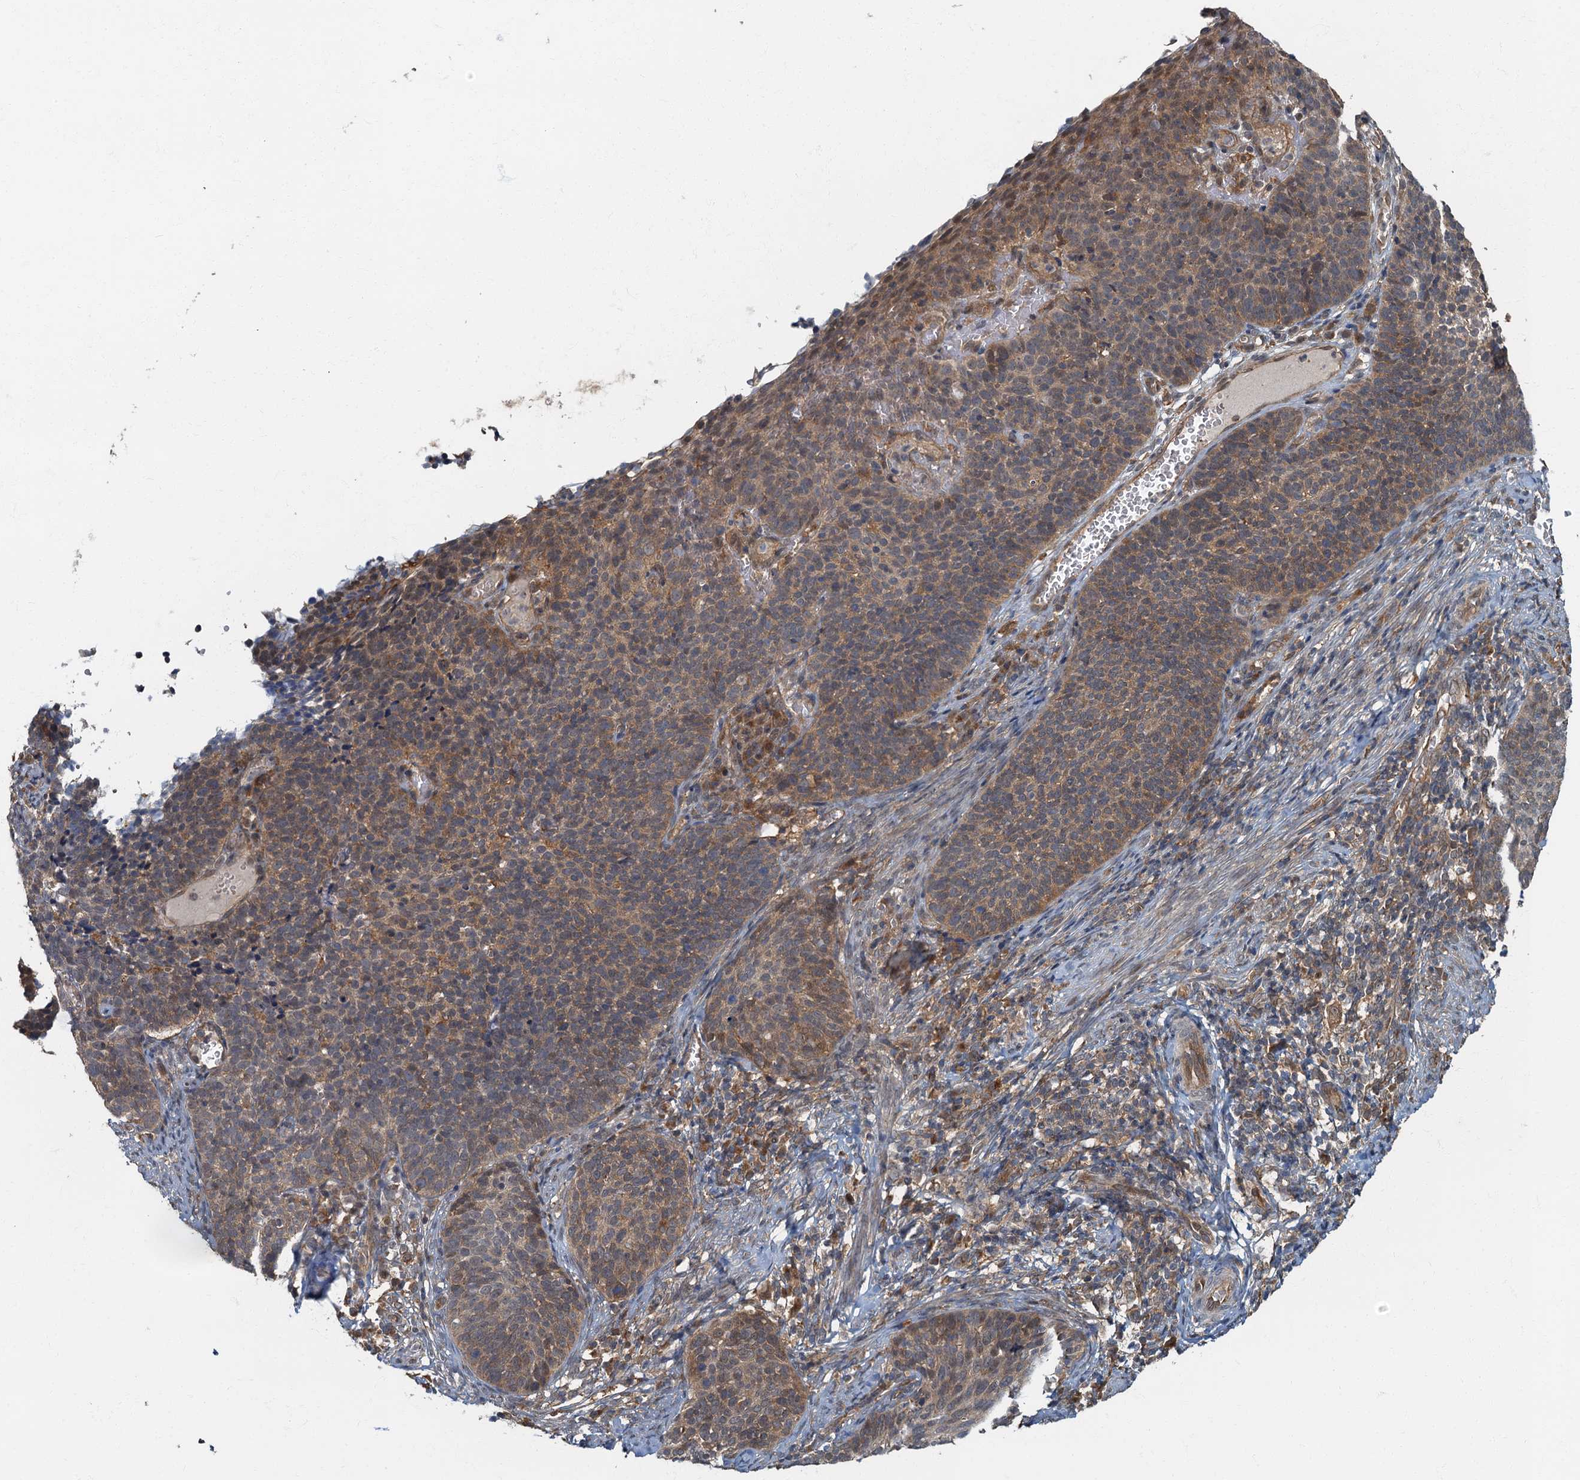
{"staining": {"intensity": "moderate", "quantity": ">75%", "location": "cytoplasmic/membranous"}, "tissue": "cervical cancer", "cell_type": "Tumor cells", "image_type": "cancer", "snomed": [{"axis": "morphology", "description": "Normal tissue, NOS"}, {"axis": "morphology", "description": "Squamous cell carcinoma, NOS"}, {"axis": "topography", "description": "Cervix"}], "caption": "A brown stain highlights moderate cytoplasmic/membranous staining of a protein in human cervical cancer (squamous cell carcinoma) tumor cells.", "gene": "TBCK", "patient": {"sex": "female", "age": 39}}